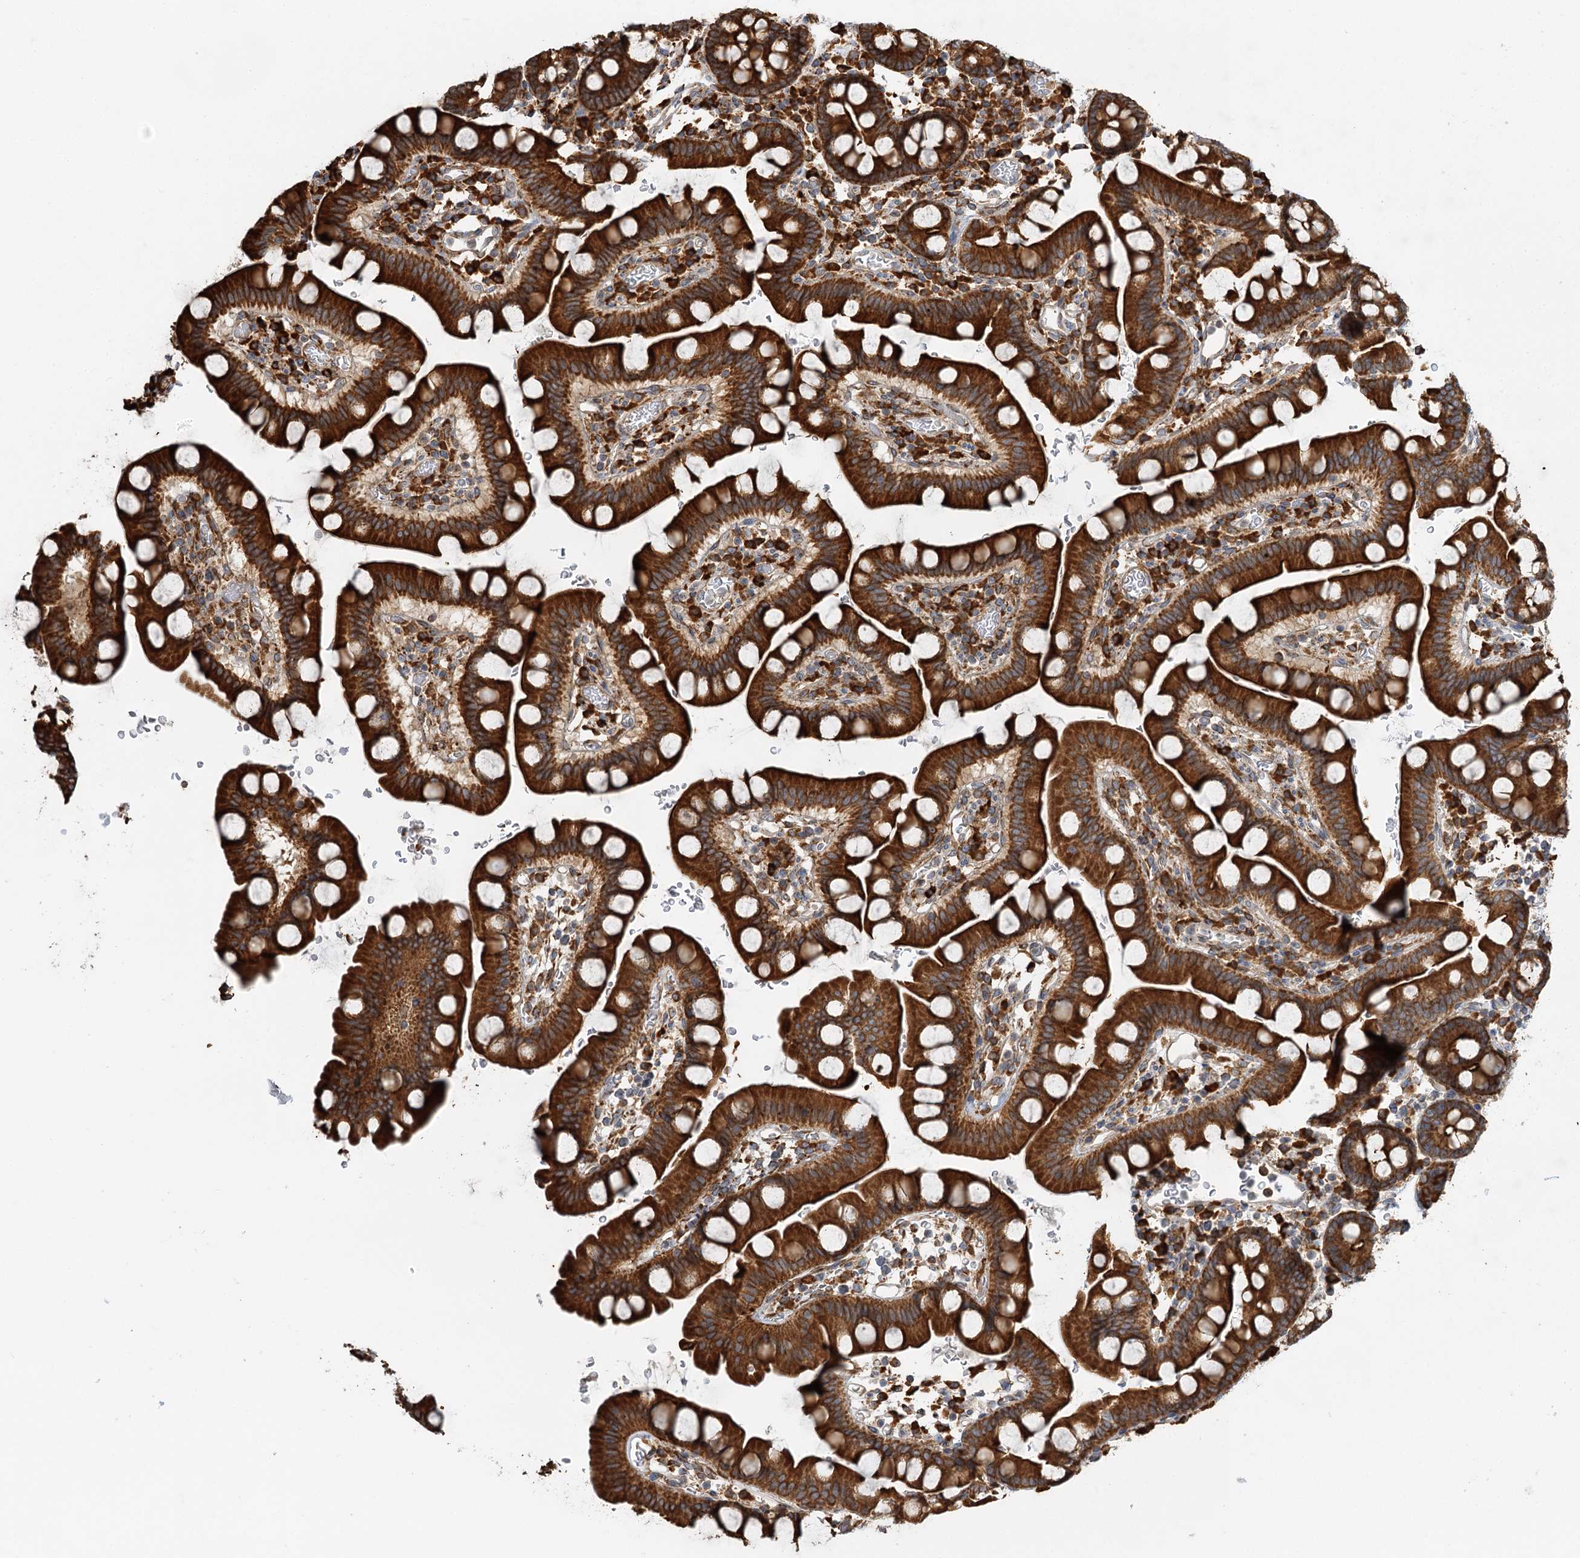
{"staining": {"intensity": "strong", "quantity": ">75%", "location": "cytoplasmic/membranous"}, "tissue": "small intestine", "cell_type": "Glandular cells", "image_type": "normal", "snomed": [{"axis": "morphology", "description": "Normal tissue, NOS"}, {"axis": "topography", "description": "Stomach, upper"}, {"axis": "topography", "description": "Stomach, lower"}, {"axis": "topography", "description": "Small intestine"}], "caption": "This photomicrograph demonstrates immunohistochemistry (IHC) staining of benign small intestine, with high strong cytoplasmic/membranous staining in approximately >75% of glandular cells.", "gene": "TAS1R1", "patient": {"sex": "male", "age": 68}}